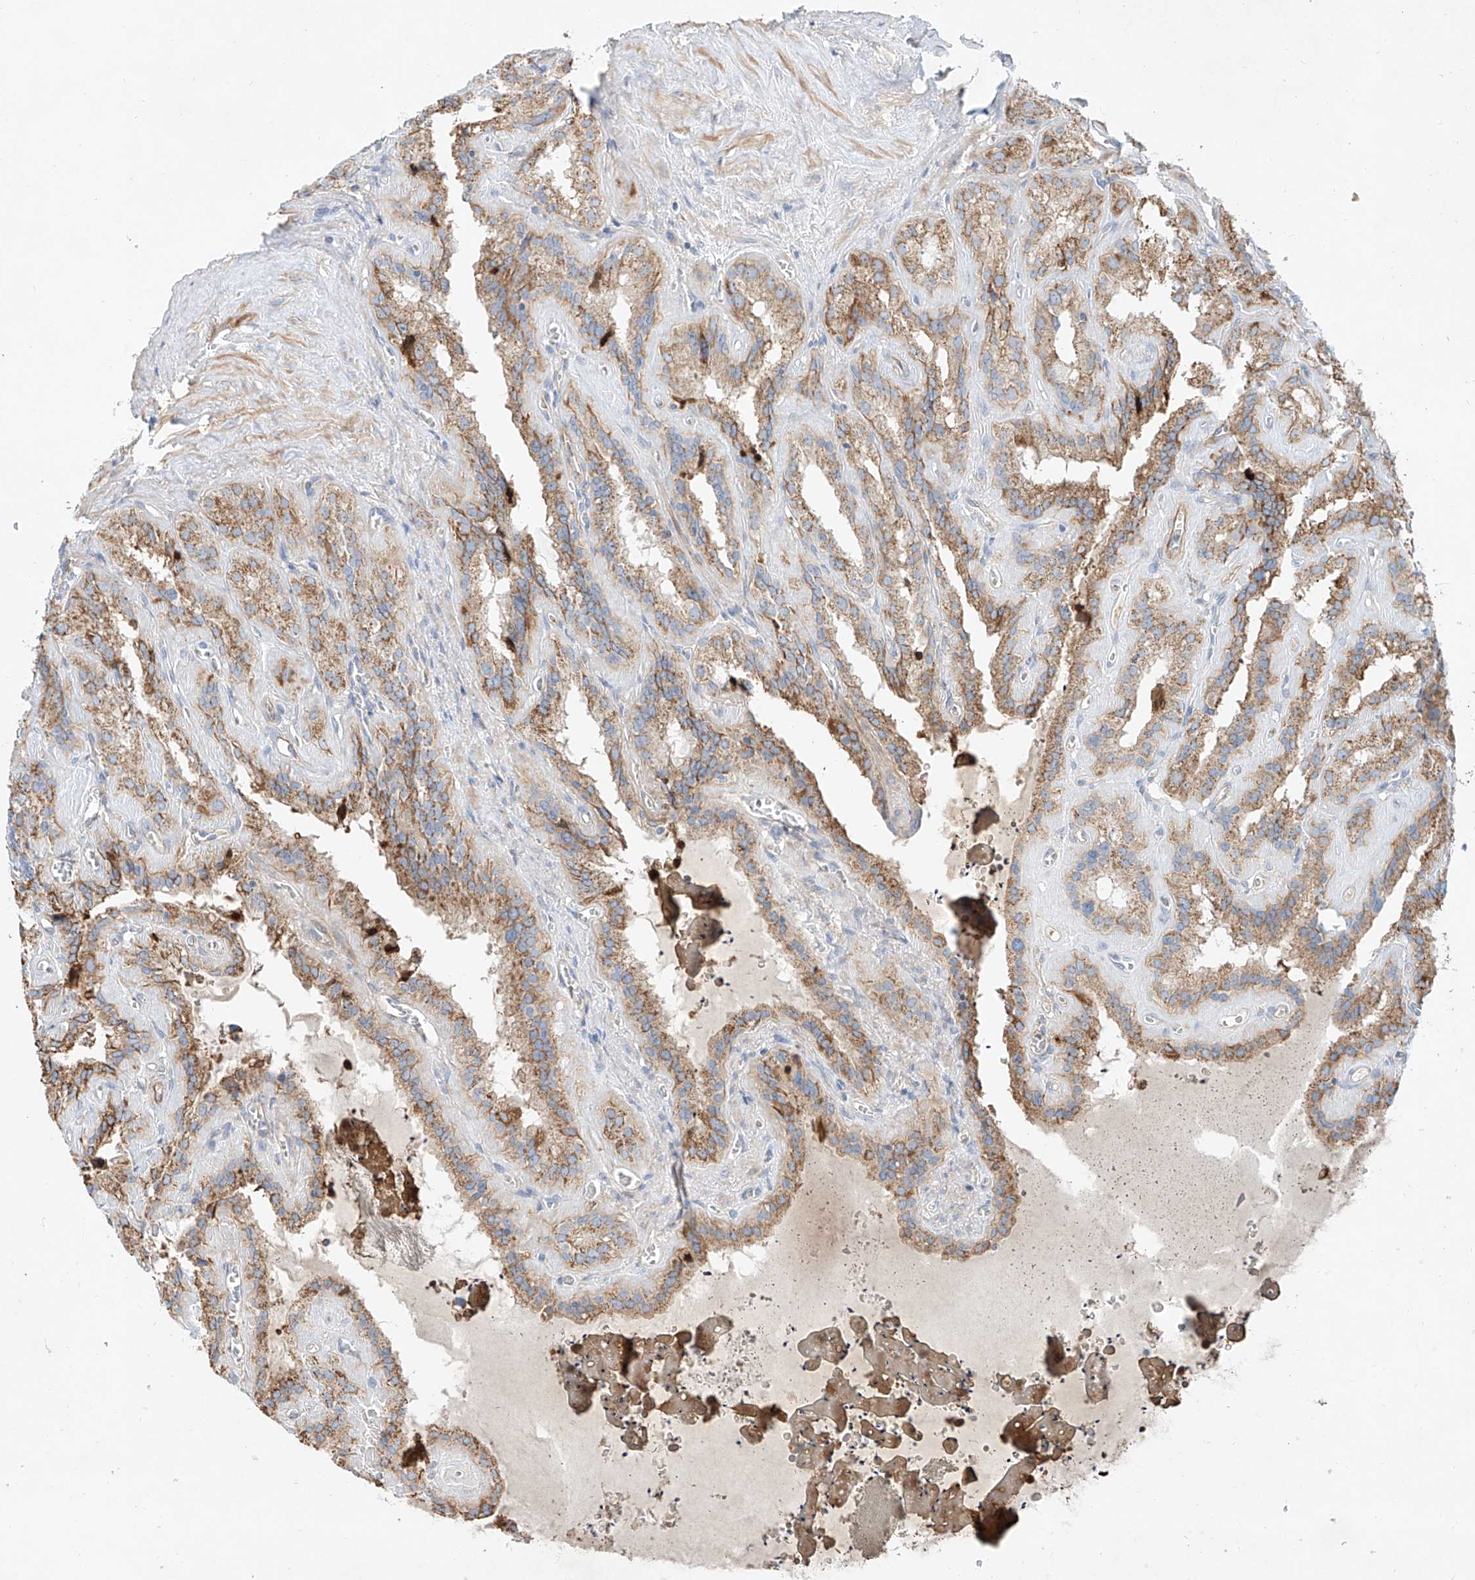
{"staining": {"intensity": "moderate", "quantity": ">75%", "location": "cytoplasmic/membranous"}, "tissue": "seminal vesicle", "cell_type": "Glandular cells", "image_type": "normal", "snomed": [{"axis": "morphology", "description": "Normal tissue, NOS"}, {"axis": "topography", "description": "Prostate"}, {"axis": "topography", "description": "Seminal veicle"}], "caption": "A brown stain highlights moderate cytoplasmic/membranous expression of a protein in glandular cells of benign human seminal vesicle.", "gene": "AJM1", "patient": {"sex": "male", "age": 59}}